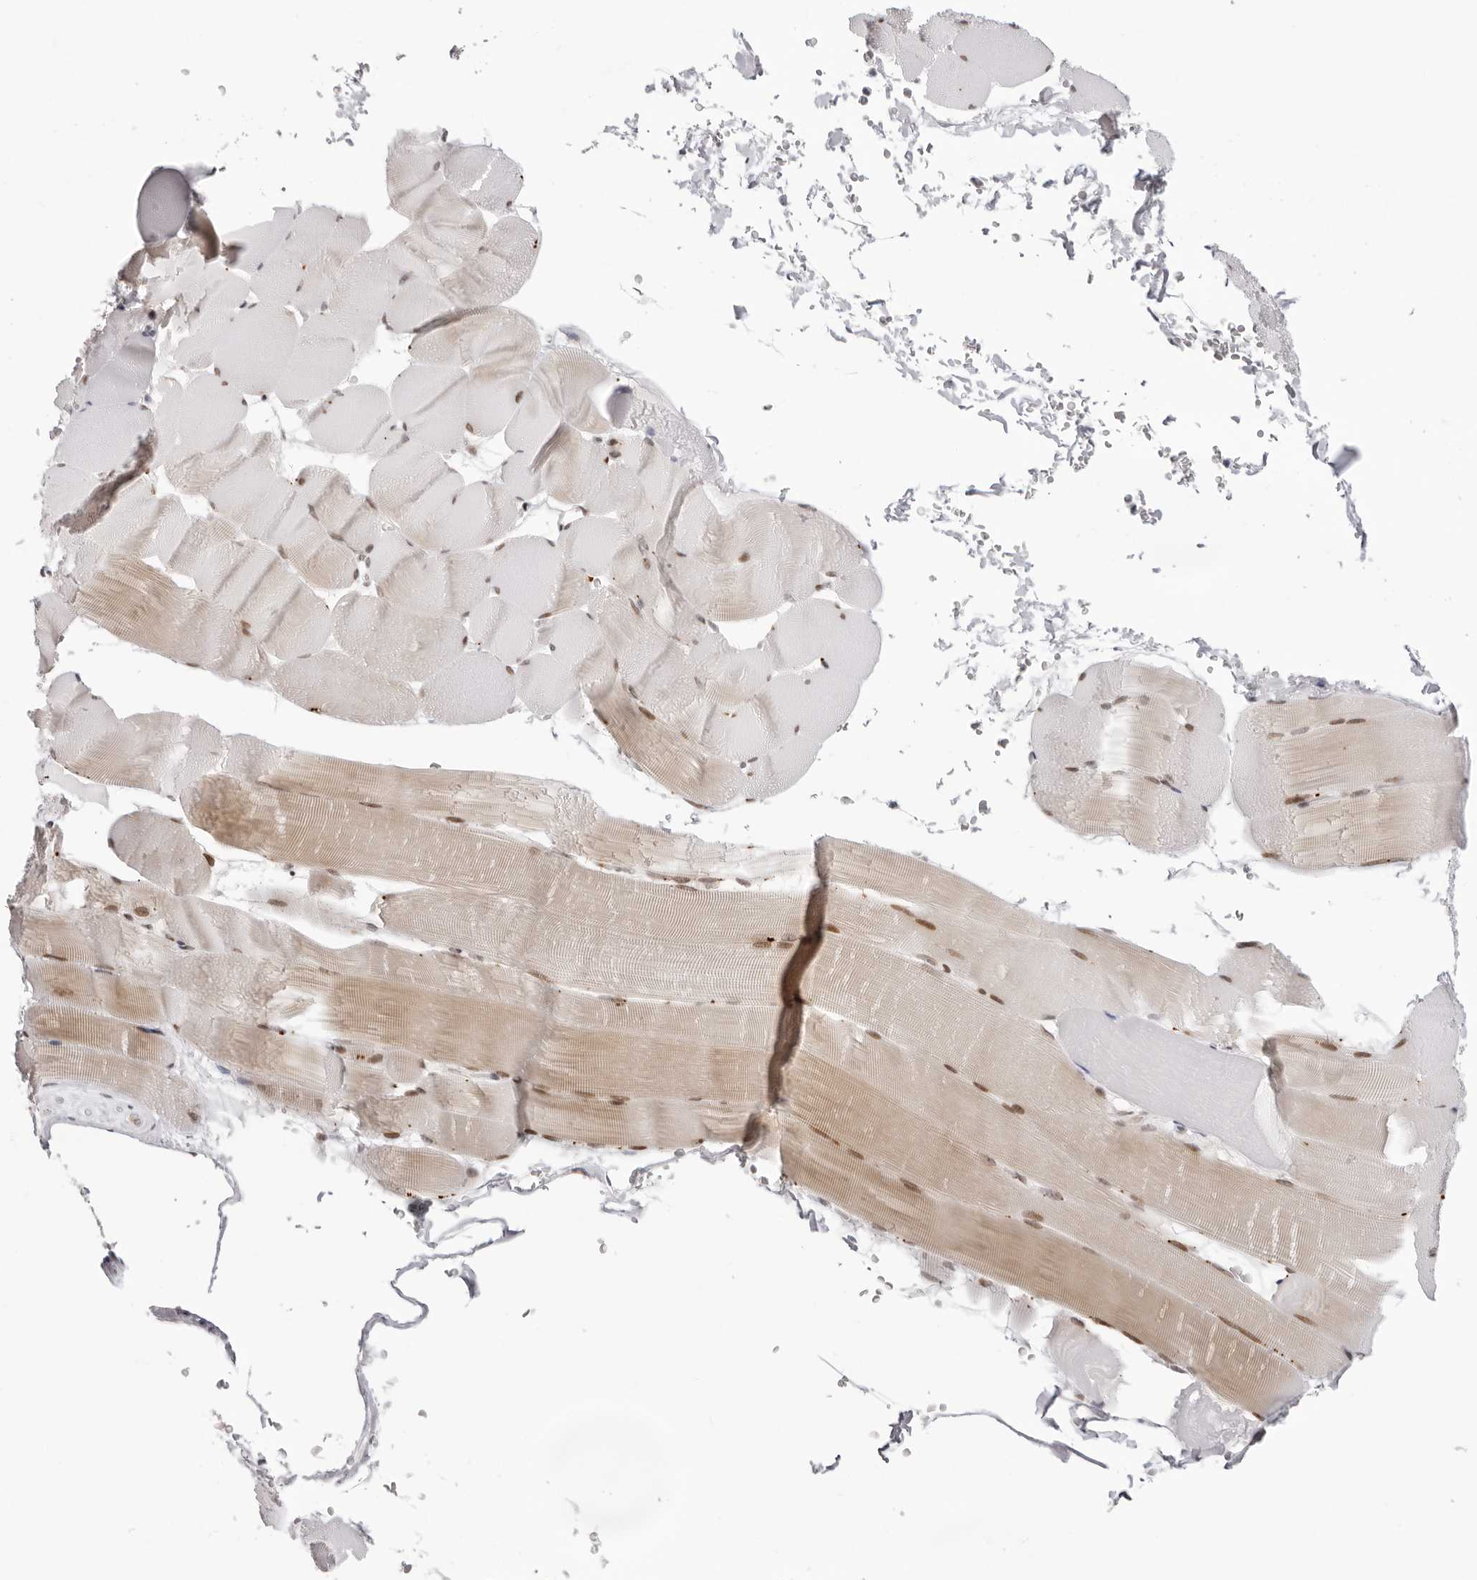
{"staining": {"intensity": "moderate", "quantity": "25%-75%", "location": "cytoplasmic/membranous,nuclear"}, "tissue": "skeletal muscle", "cell_type": "Myocytes", "image_type": "normal", "snomed": [{"axis": "morphology", "description": "Normal tissue, NOS"}, {"axis": "topography", "description": "Skeletal muscle"}], "caption": "Immunohistochemical staining of normal human skeletal muscle exhibits 25%-75% levels of moderate cytoplasmic/membranous,nuclear protein positivity in approximately 25%-75% of myocytes.", "gene": "NTPCR", "patient": {"sex": "male", "age": 62}}